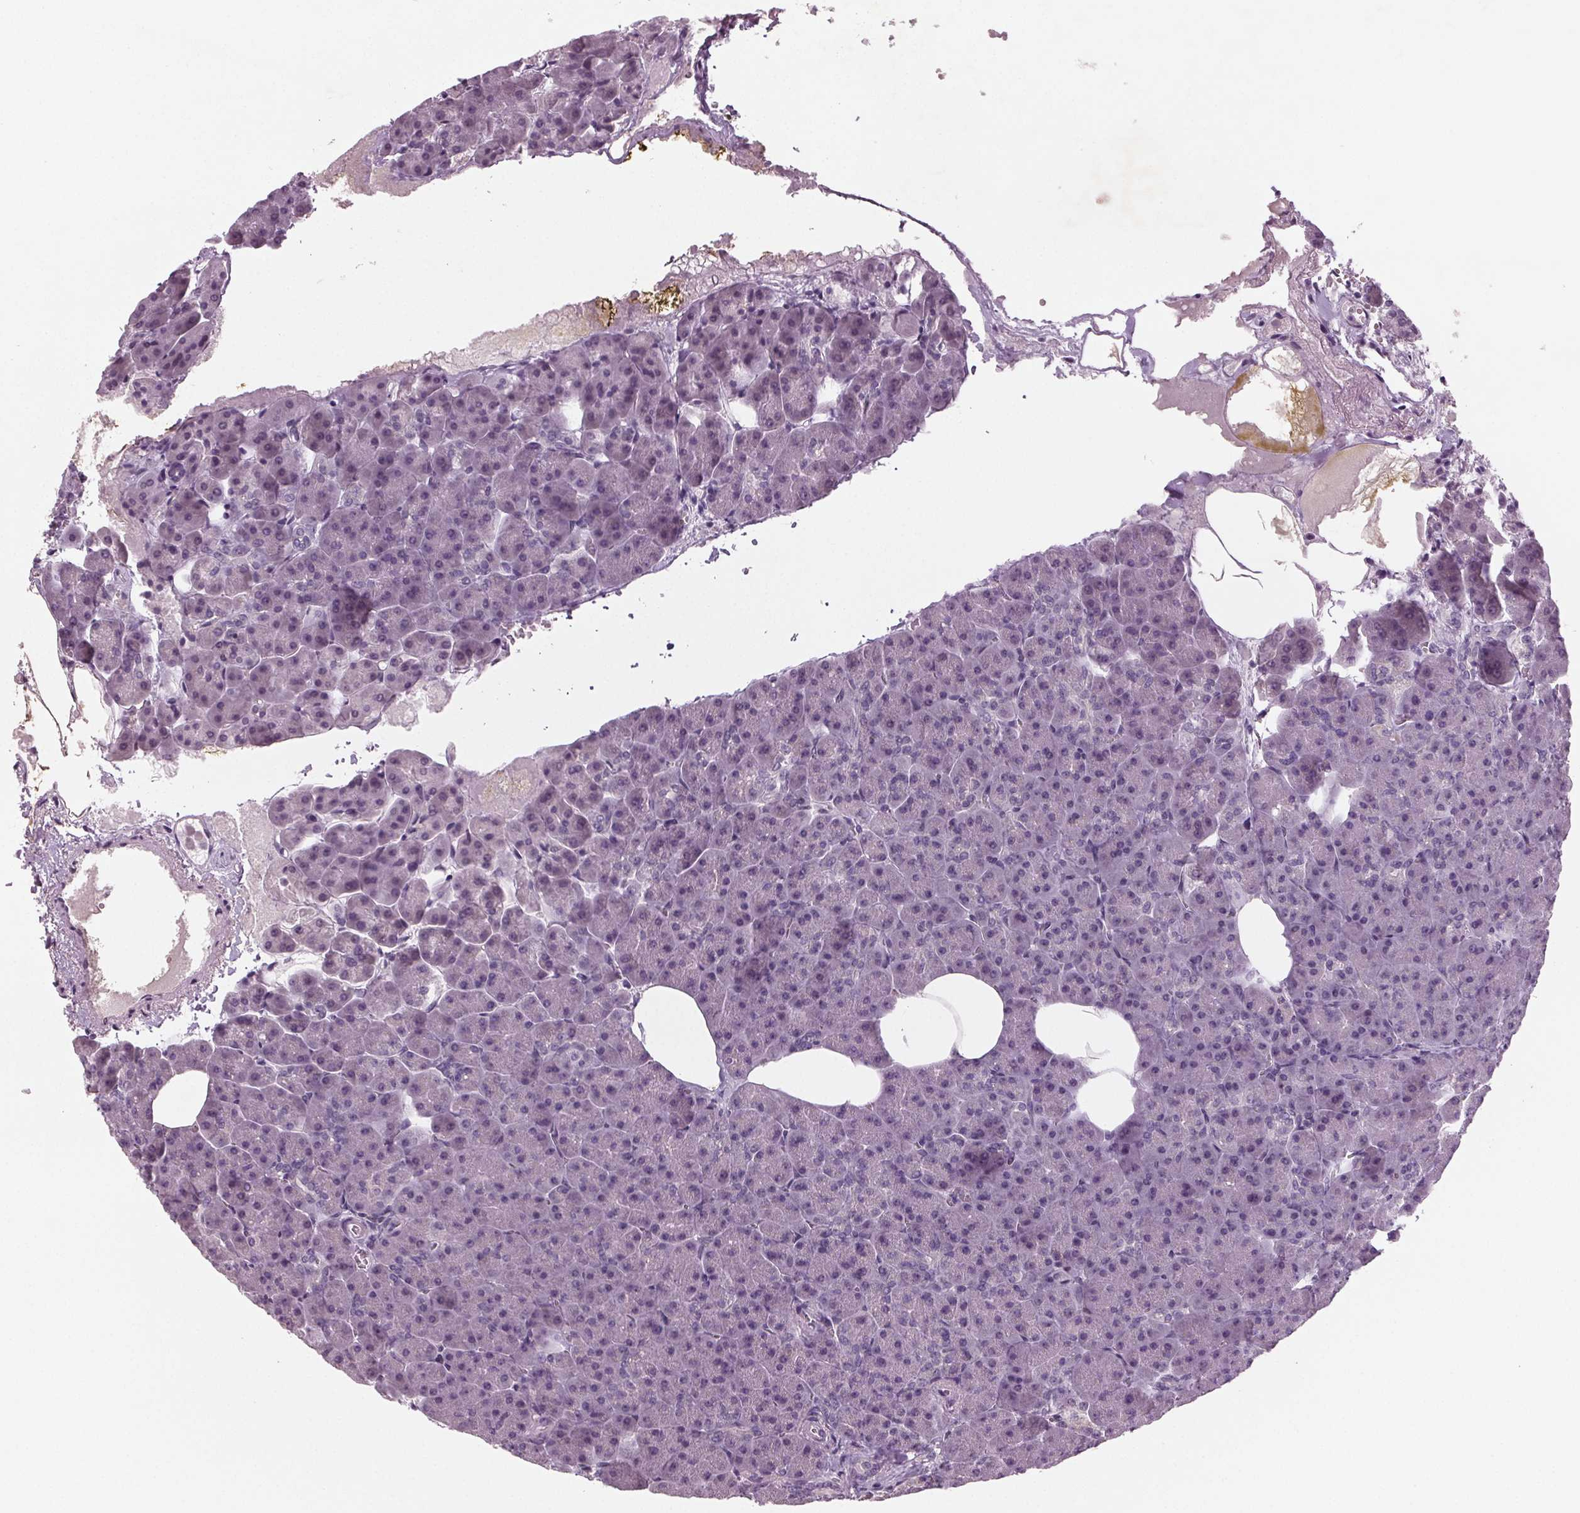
{"staining": {"intensity": "negative", "quantity": "none", "location": "none"}, "tissue": "pancreas", "cell_type": "Exocrine glandular cells", "image_type": "normal", "snomed": [{"axis": "morphology", "description": "Normal tissue, NOS"}, {"axis": "topography", "description": "Pancreas"}], "caption": "A high-resolution micrograph shows immunohistochemistry (IHC) staining of unremarkable pancreas, which displays no significant positivity in exocrine glandular cells.", "gene": "BHLHE22", "patient": {"sex": "female", "age": 74}}